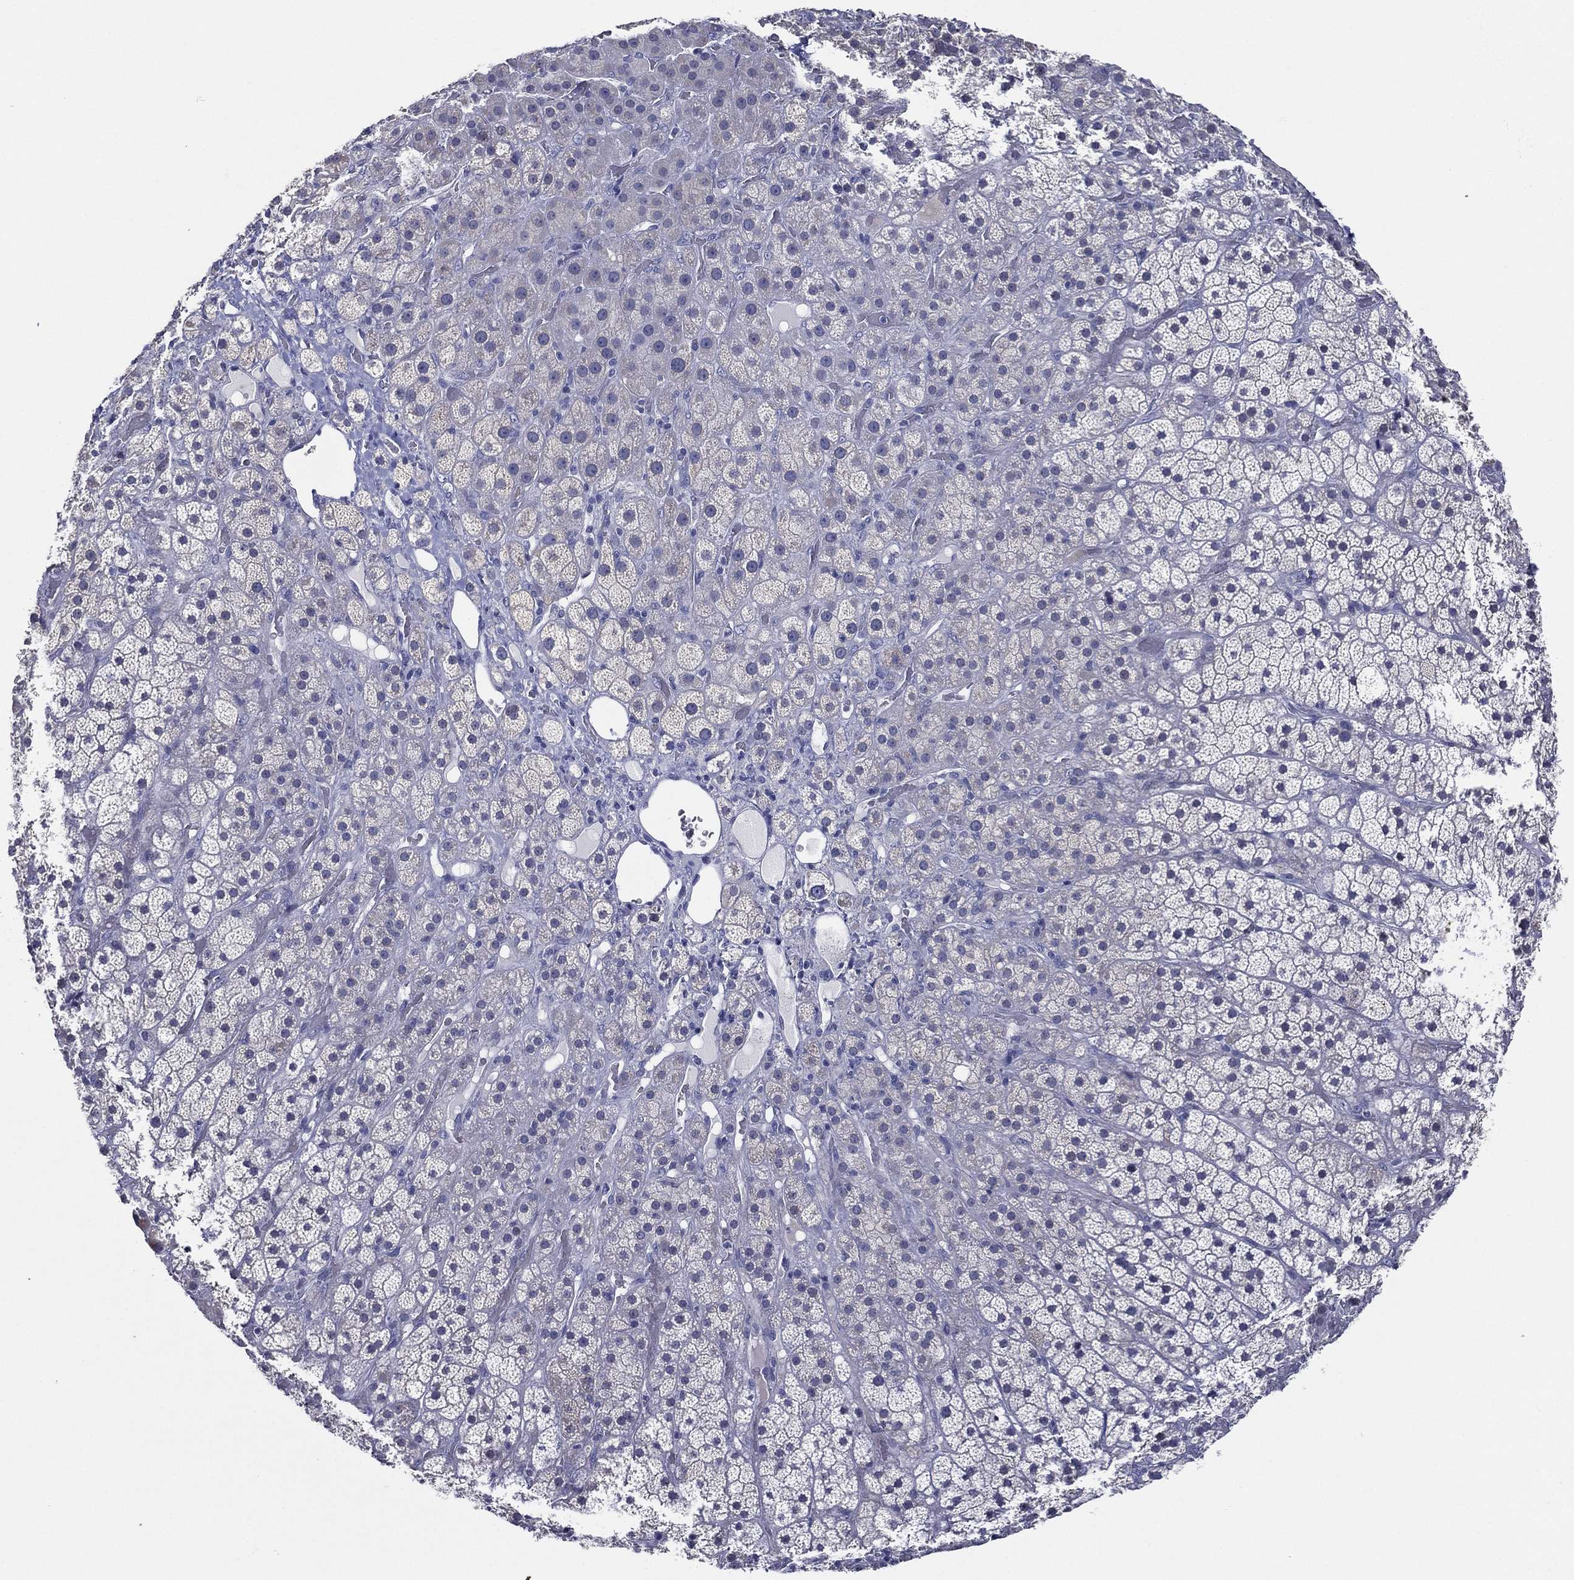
{"staining": {"intensity": "negative", "quantity": "none", "location": "none"}, "tissue": "adrenal gland", "cell_type": "Glandular cells", "image_type": "normal", "snomed": [{"axis": "morphology", "description": "Normal tissue, NOS"}, {"axis": "topography", "description": "Adrenal gland"}], "caption": "This histopathology image is of unremarkable adrenal gland stained with IHC to label a protein in brown with the nuclei are counter-stained blue. There is no expression in glandular cells. (Immunohistochemistry, brightfield microscopy, high magnification).", "gene": "SLC13A4", "patient": {"sex": "male", "age": 57}}